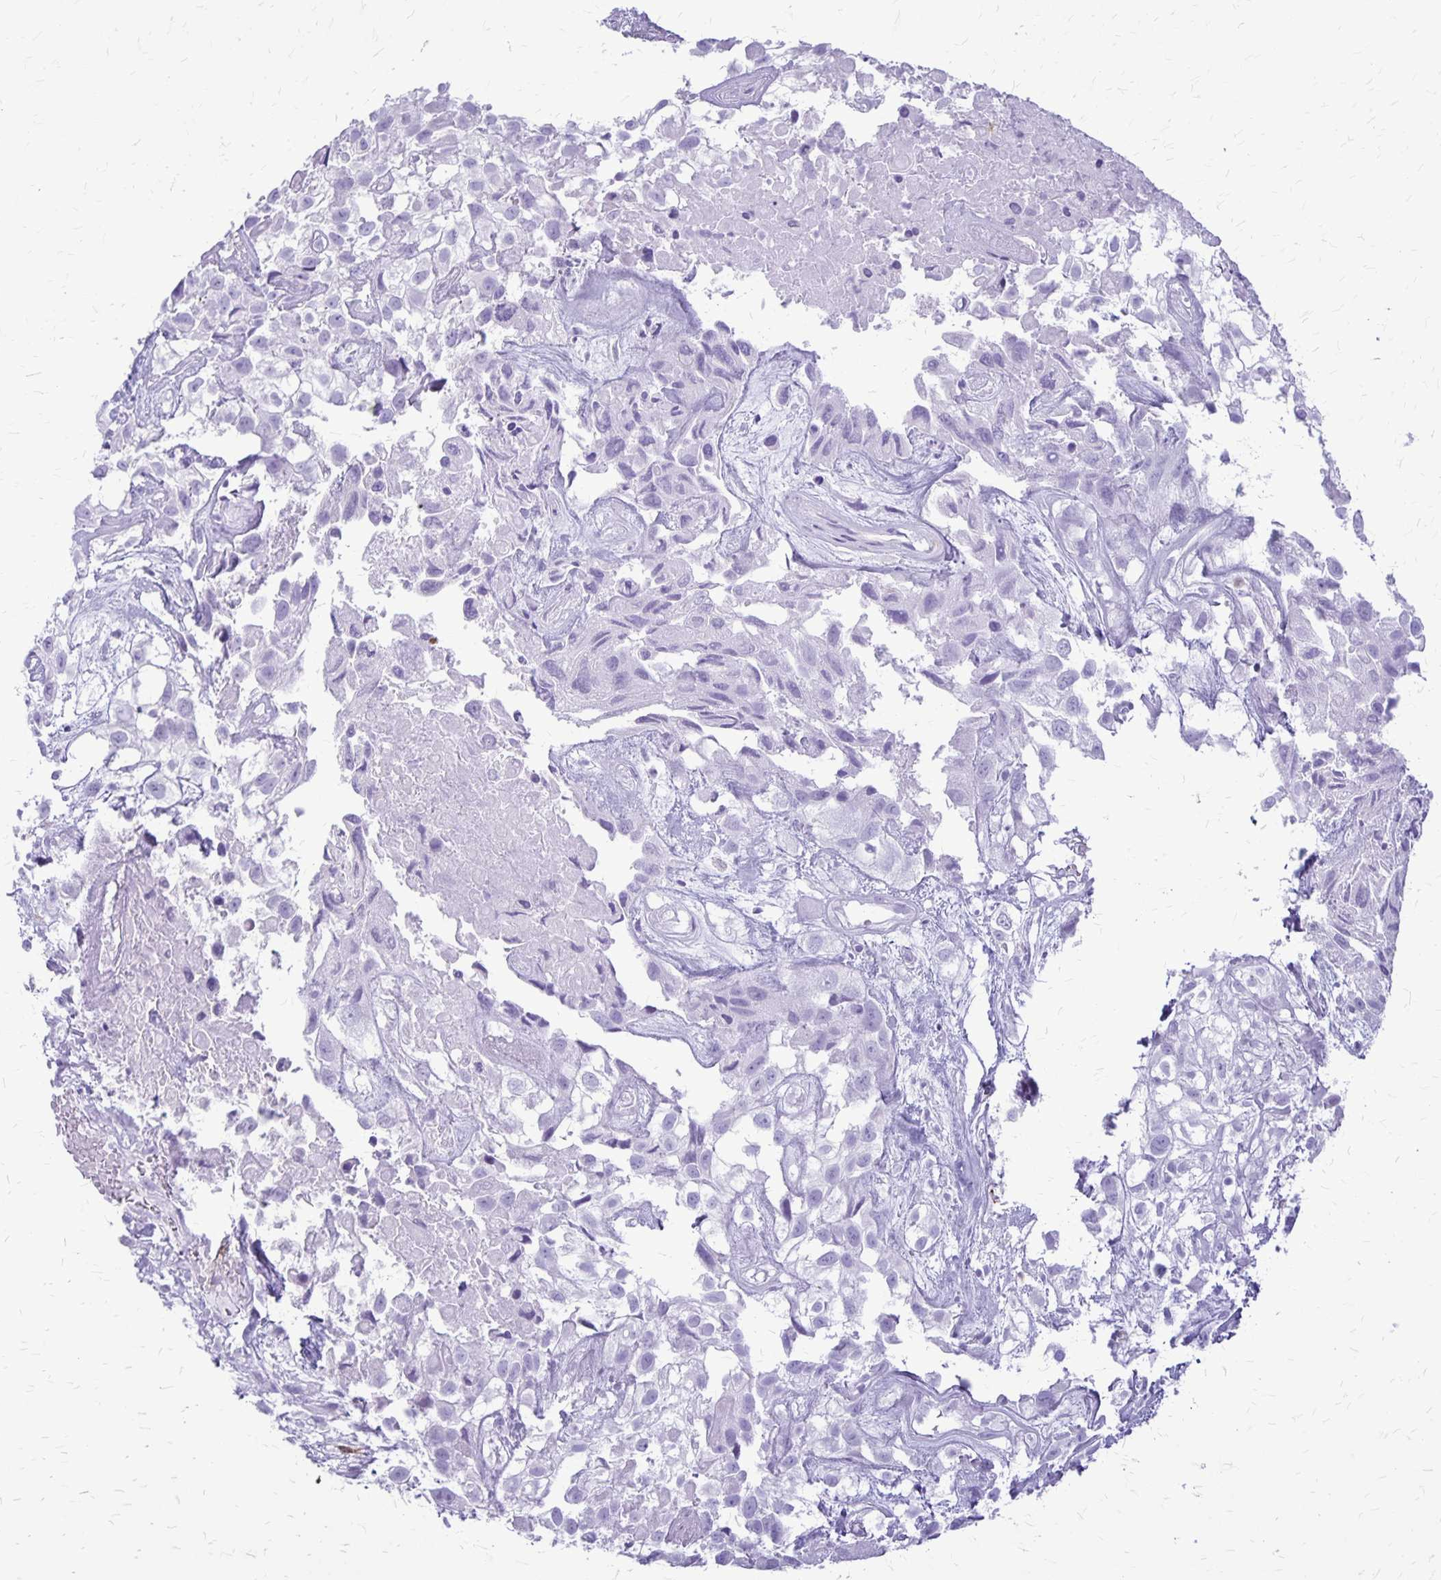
{"staining": {"intensity": "negative", "quantity": "none", "location": "none"}, "tissue": "urothelial cancer", "cell_type": "Tumor cells", "image_type": "cancer", "snomed": [{"axis": "morphology", "description": "Urothelial carcinoma, High grade"}, {"axis": "topography", "description": "Urinary bladder"}], "caption": "Human urothelial cancer stained for a protein using immunohistochemistry demonstrates no positivity in tumor cells.", "gene": "RTN1", "patient": {"sex": "male", "age": 56}}